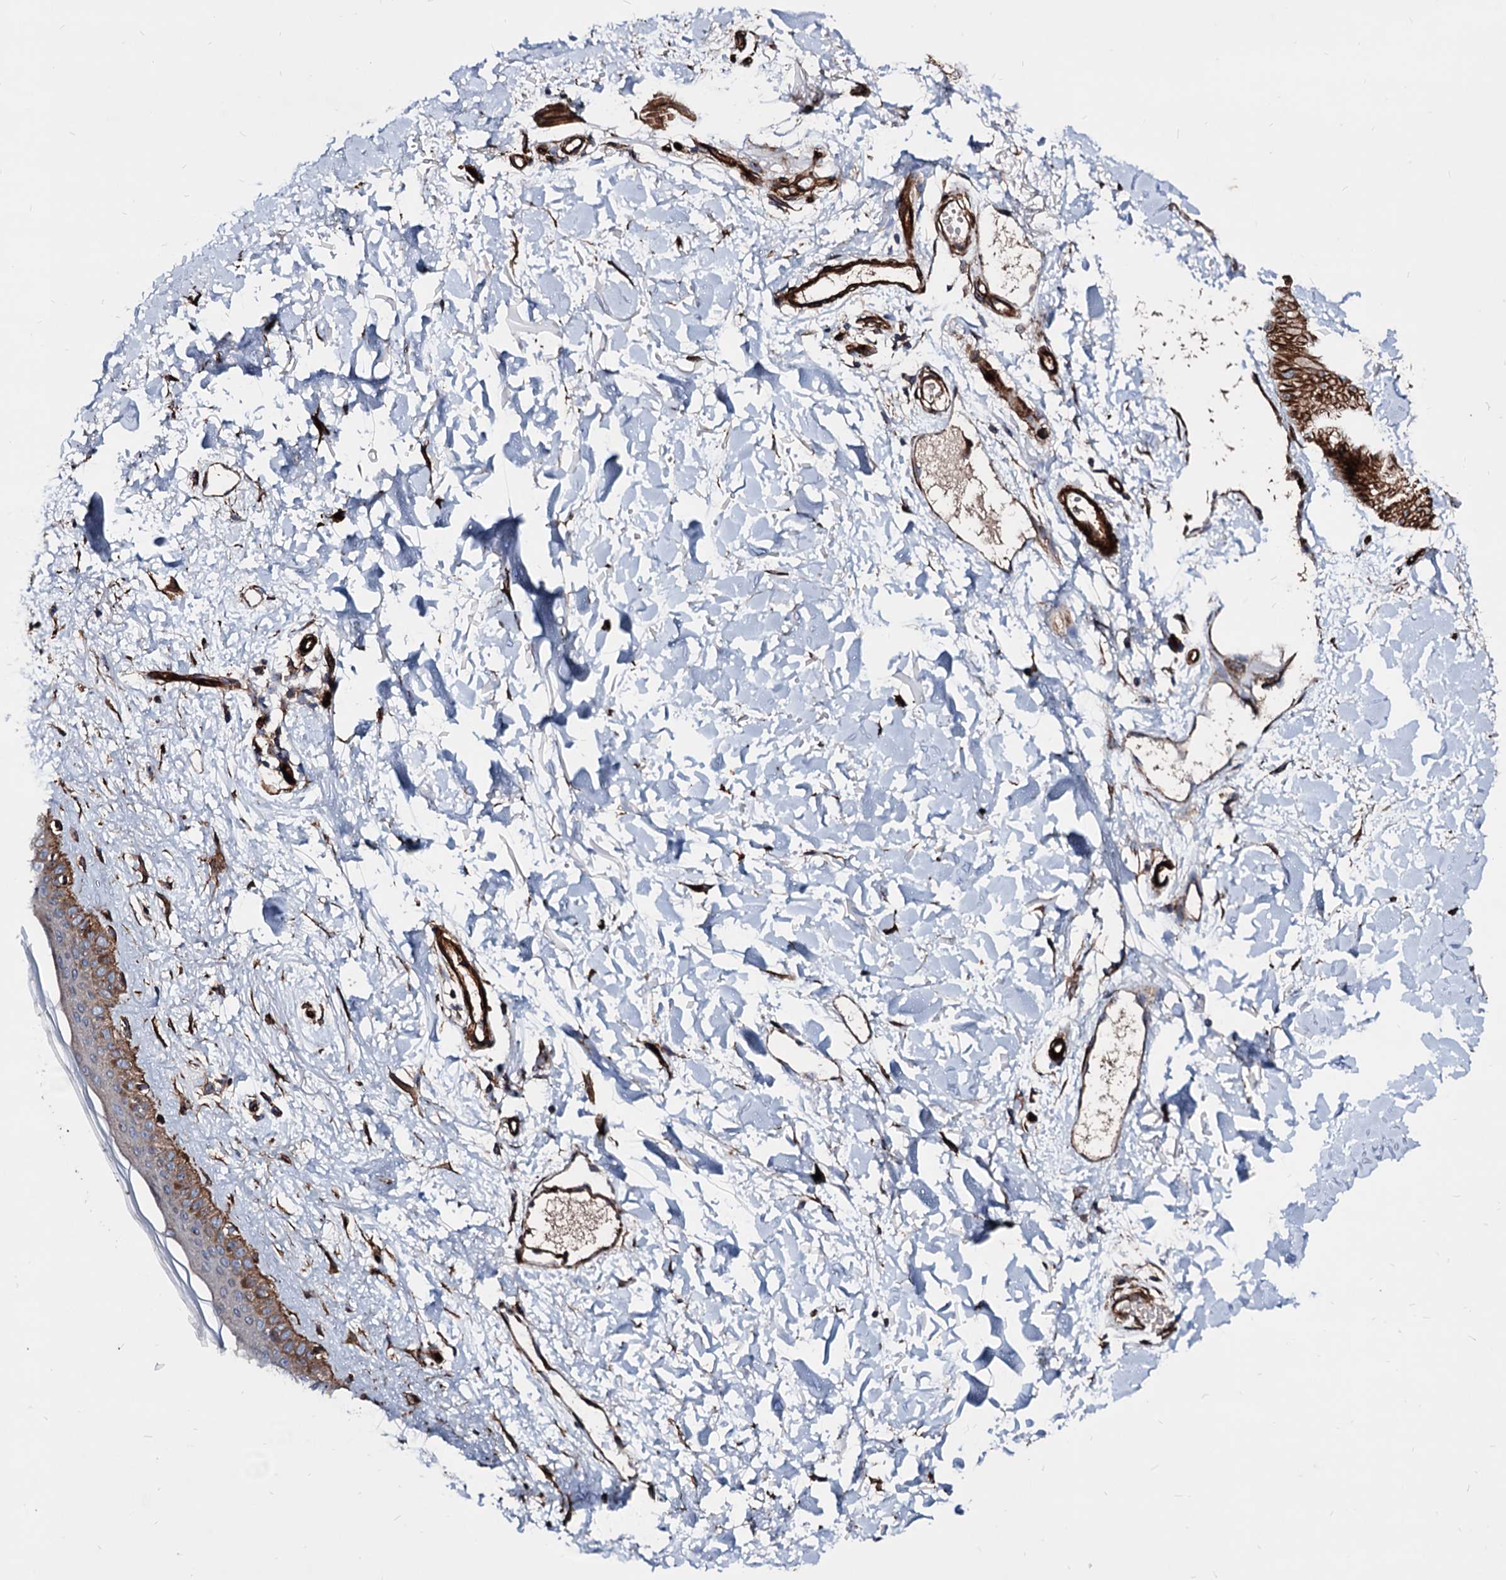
{"staining": {"intensity": "strong", "quantity": ">75%", "location": "cytoplasmic/membranous"}, "tissue": "skin", "cell_type": "Fibroblasts", "image_type": "normal", "snomed": [{"axis": "morphology", "description": "Normal tissue, NOS"}, {"axis": "topography", "description": "Skin"}], "caption": "Brown immunohistochemical staining in unremarkable skin exhibits strong cytoplasmic/membranous expression in about >75% of fibroblasts. (brown staining indicates protein expression, while blue staining denotes nuclei).", "gene": "WDR11", "patient": {"sex": "female", "age": 58}}